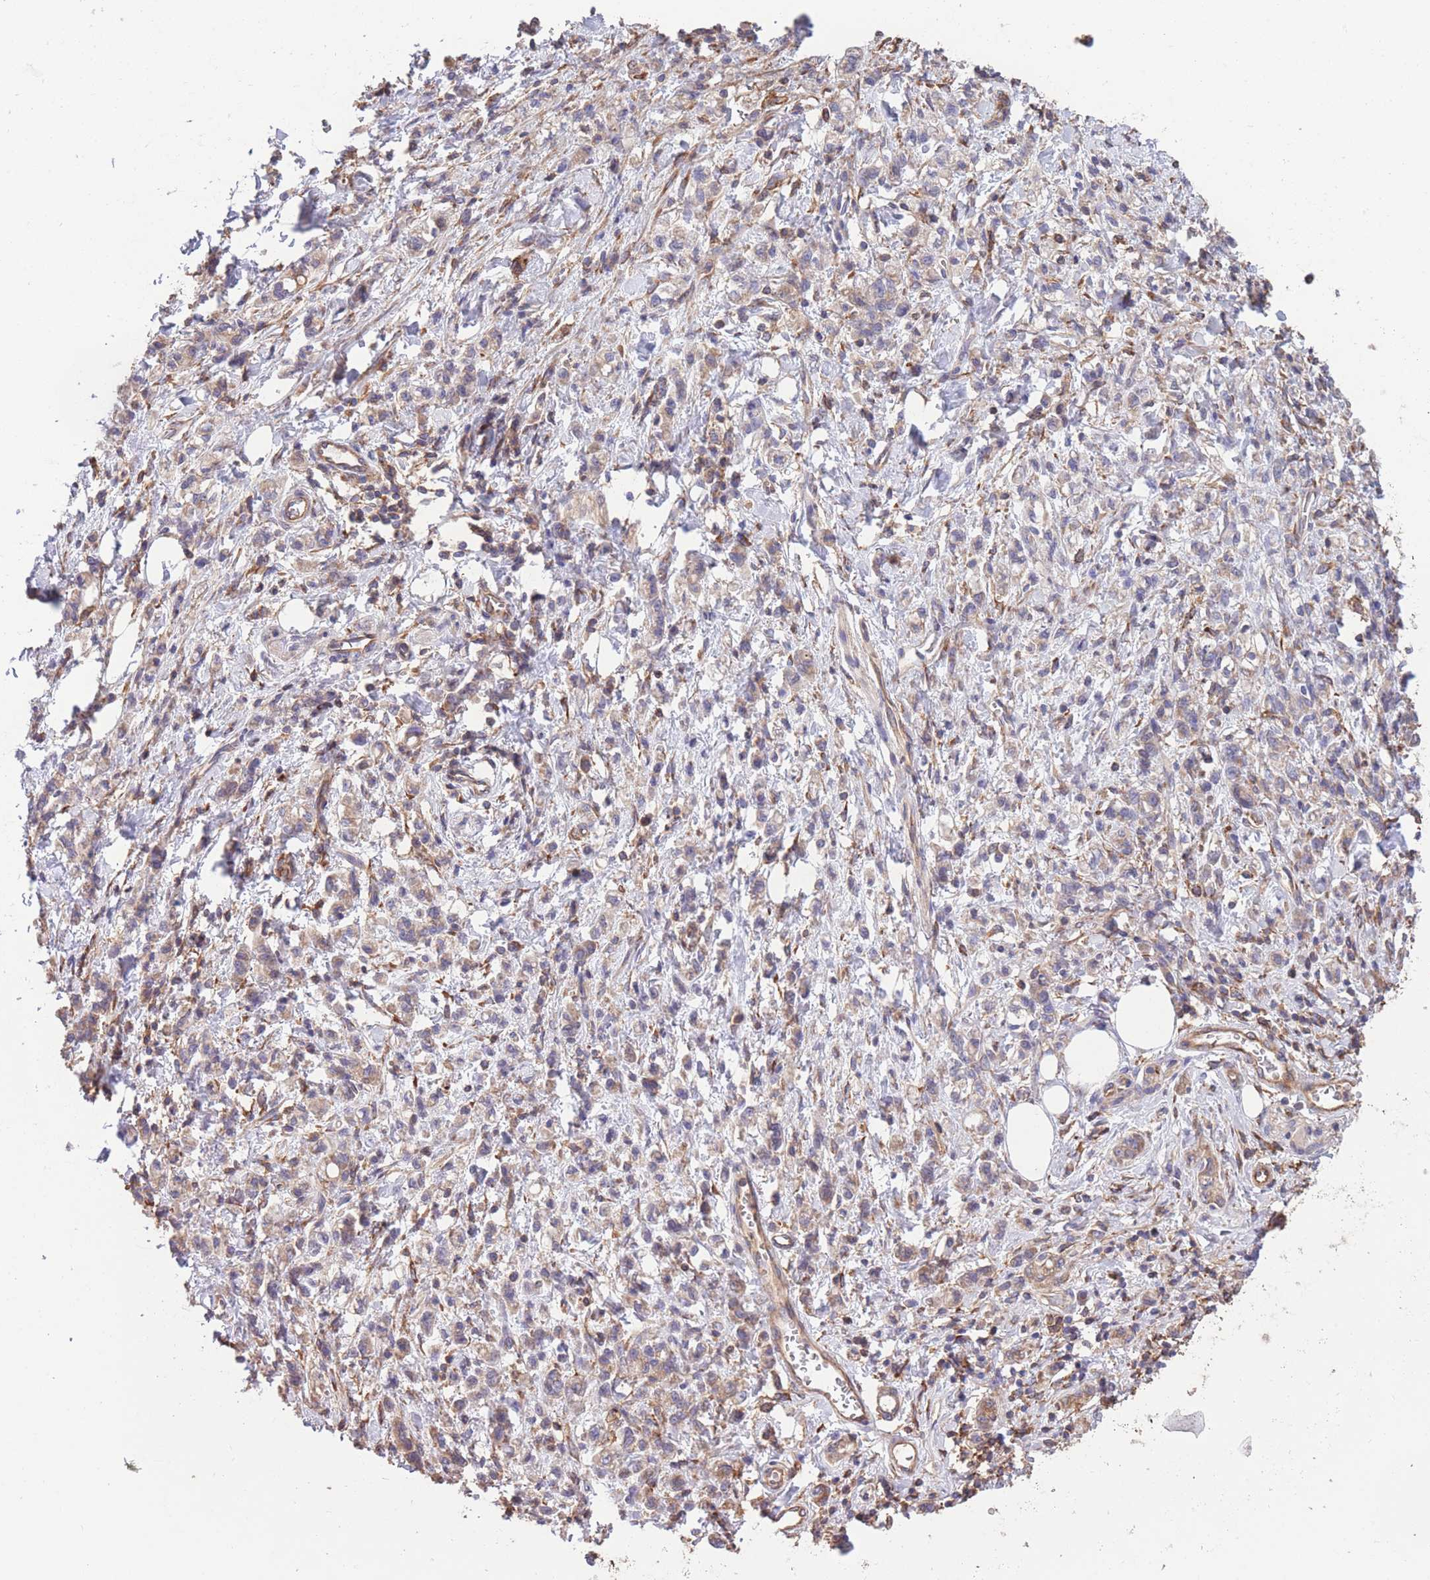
{"staining": {"intensity": "weak", "quantity": "25%-75%", "location": "cytoplasmic/membranous"}, "tissue": "stomach cancer", "cell_type": "Tumor cells", "image_type": "cancer", "snomed": [{"axis": "morphology", "description": "Adenocarcinoma, NOS"}, {"axis": "topography", "description": "Stomach"}], "caption": "Immunohistochemistry (IHC) histopathology image of neoplastic tissue: stomach adenocarcinoma stained using IHC exhibits low levels of weak protein expression localized specifically in the cytoplasmic/membranous of tumor cells, appearing as a cytoplasmic/membranous brown color.", "gene": "LRRN4CL", "patient": {"sex": "male", "age": 77}}